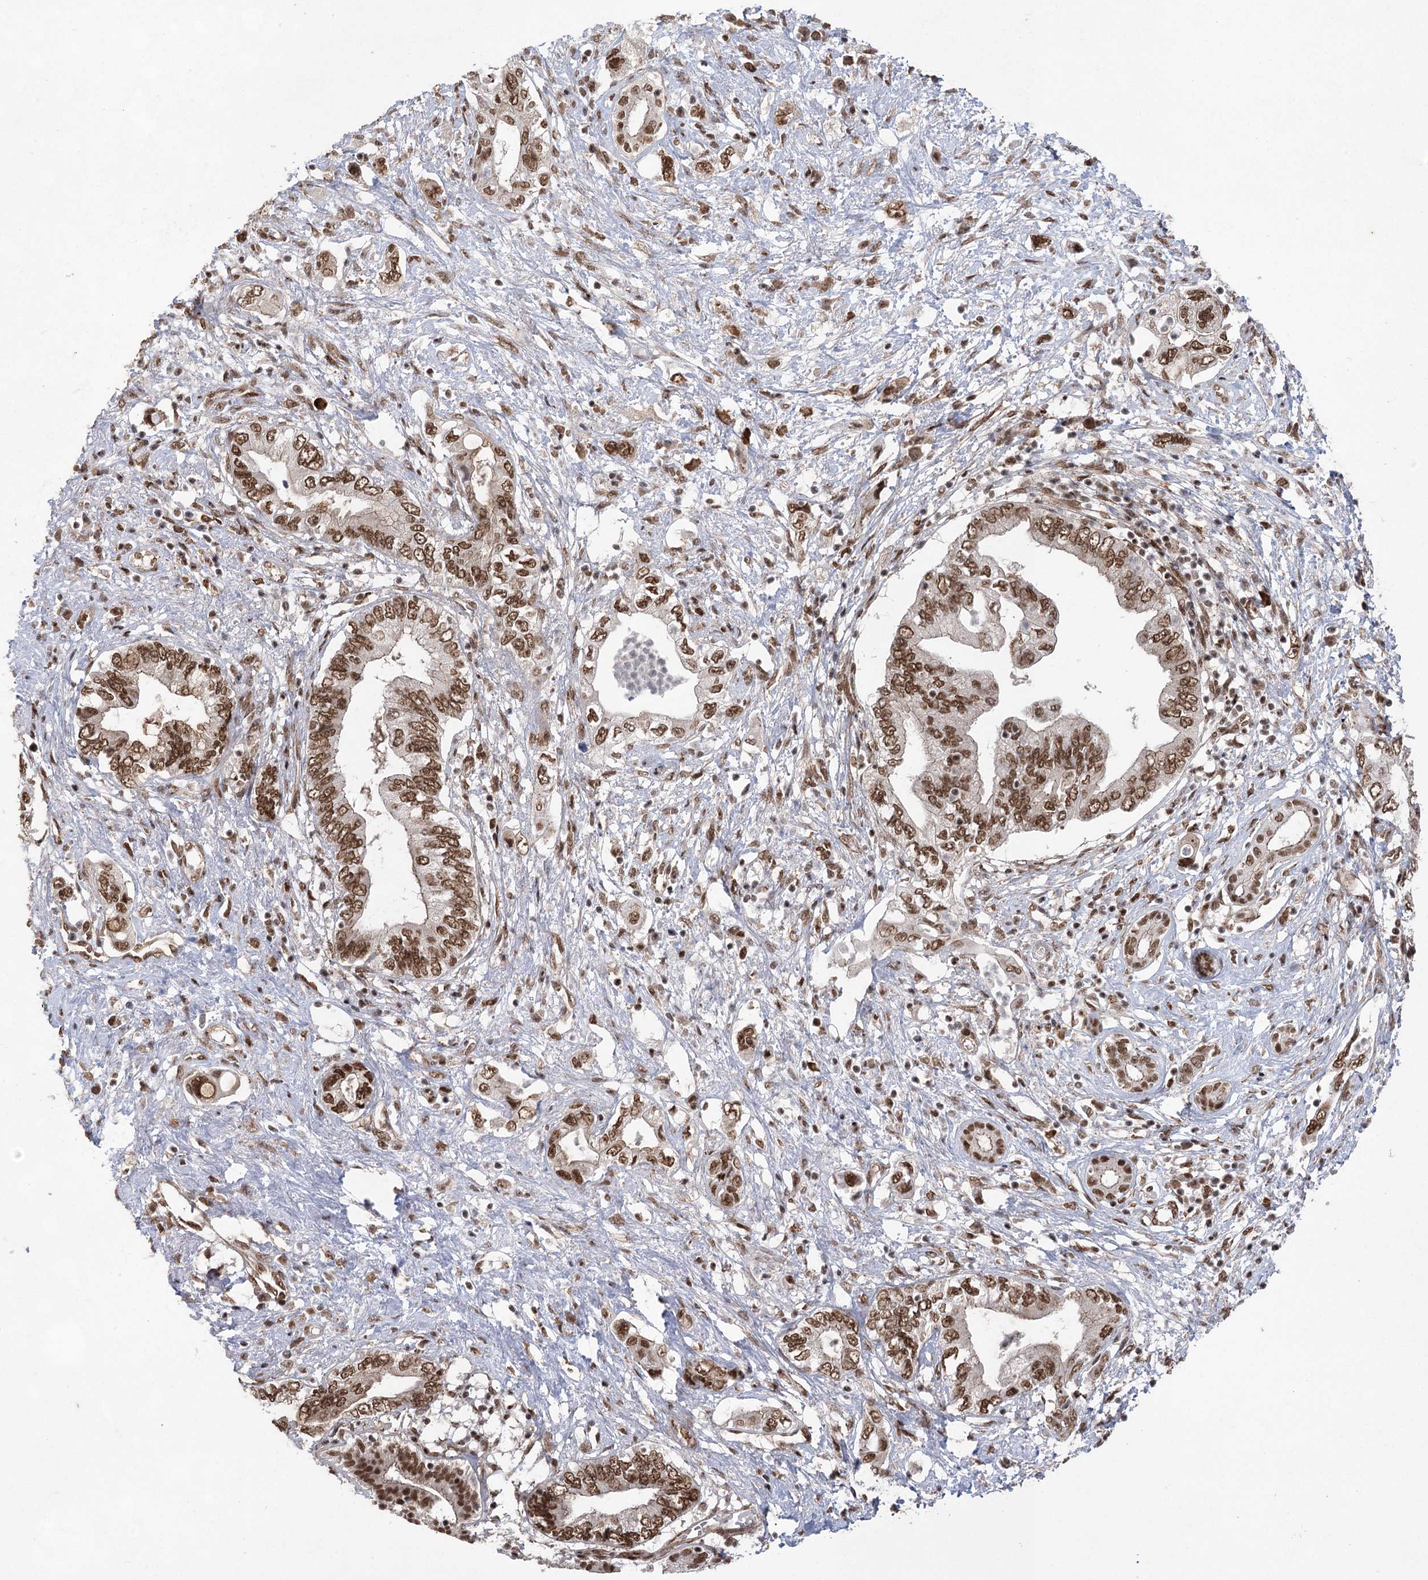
{"staining": {"intensity": "moderate", "quantity": ">75%", "location": "nuclear"}, "tissue": "pancreatic cancer", "cell_type": "Tumor cells", "image_type": "cancer", "snomed": [{"axis": "morphology", "description": "Adenocarcinoma, NOS"}, {"axis": "topography", "description": "Pancreas"}], "caption": "Moderate nuclear positivity for a protein is seen in about >75% of tumor cells of pancreatic adenocarcinoma using IHC.", "gene": "ZCCHC8", "patient": {"sex": "female", "age": 73}}